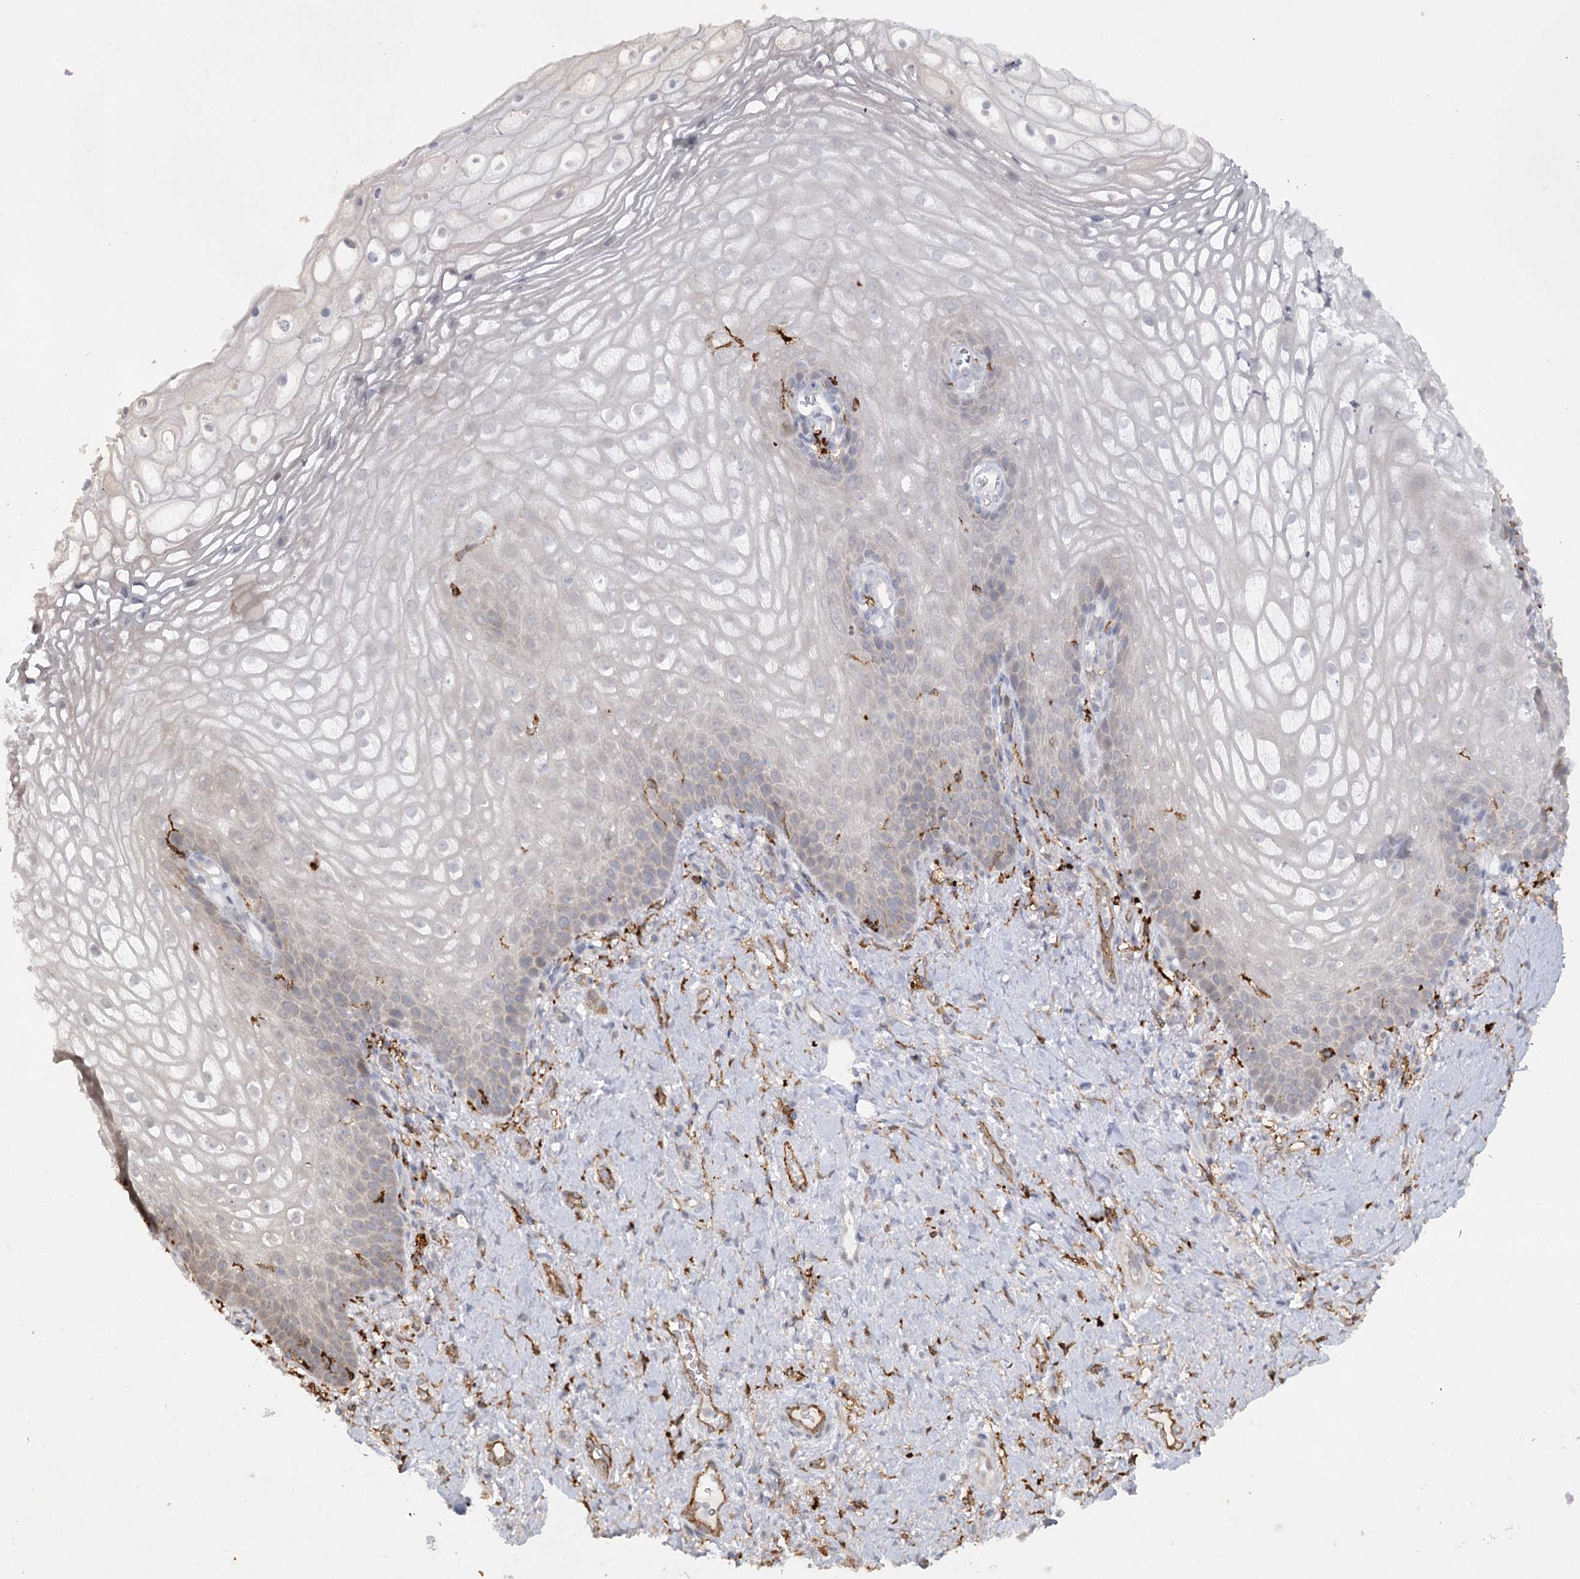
{"staining": {"intensity": "negative", "quantity": "none", "location": "none"}, "tissue": "vagina", "cell_type": "Squamous epithelial cells", "image_type": "normal", "snomed": [{"axis": "morphology", "description": "Normal tissue, NOS"}, {"axis": "topography", "description": "Vagina"}], "caption": "A high-resolution micrograph shows immunohistochemistry (IHC) staining of benign vagina, which displays no significant positivity in squamous epithelial cells.", "gene": "PIWIL4", "patient": {"sex": "female", "age": 60}}